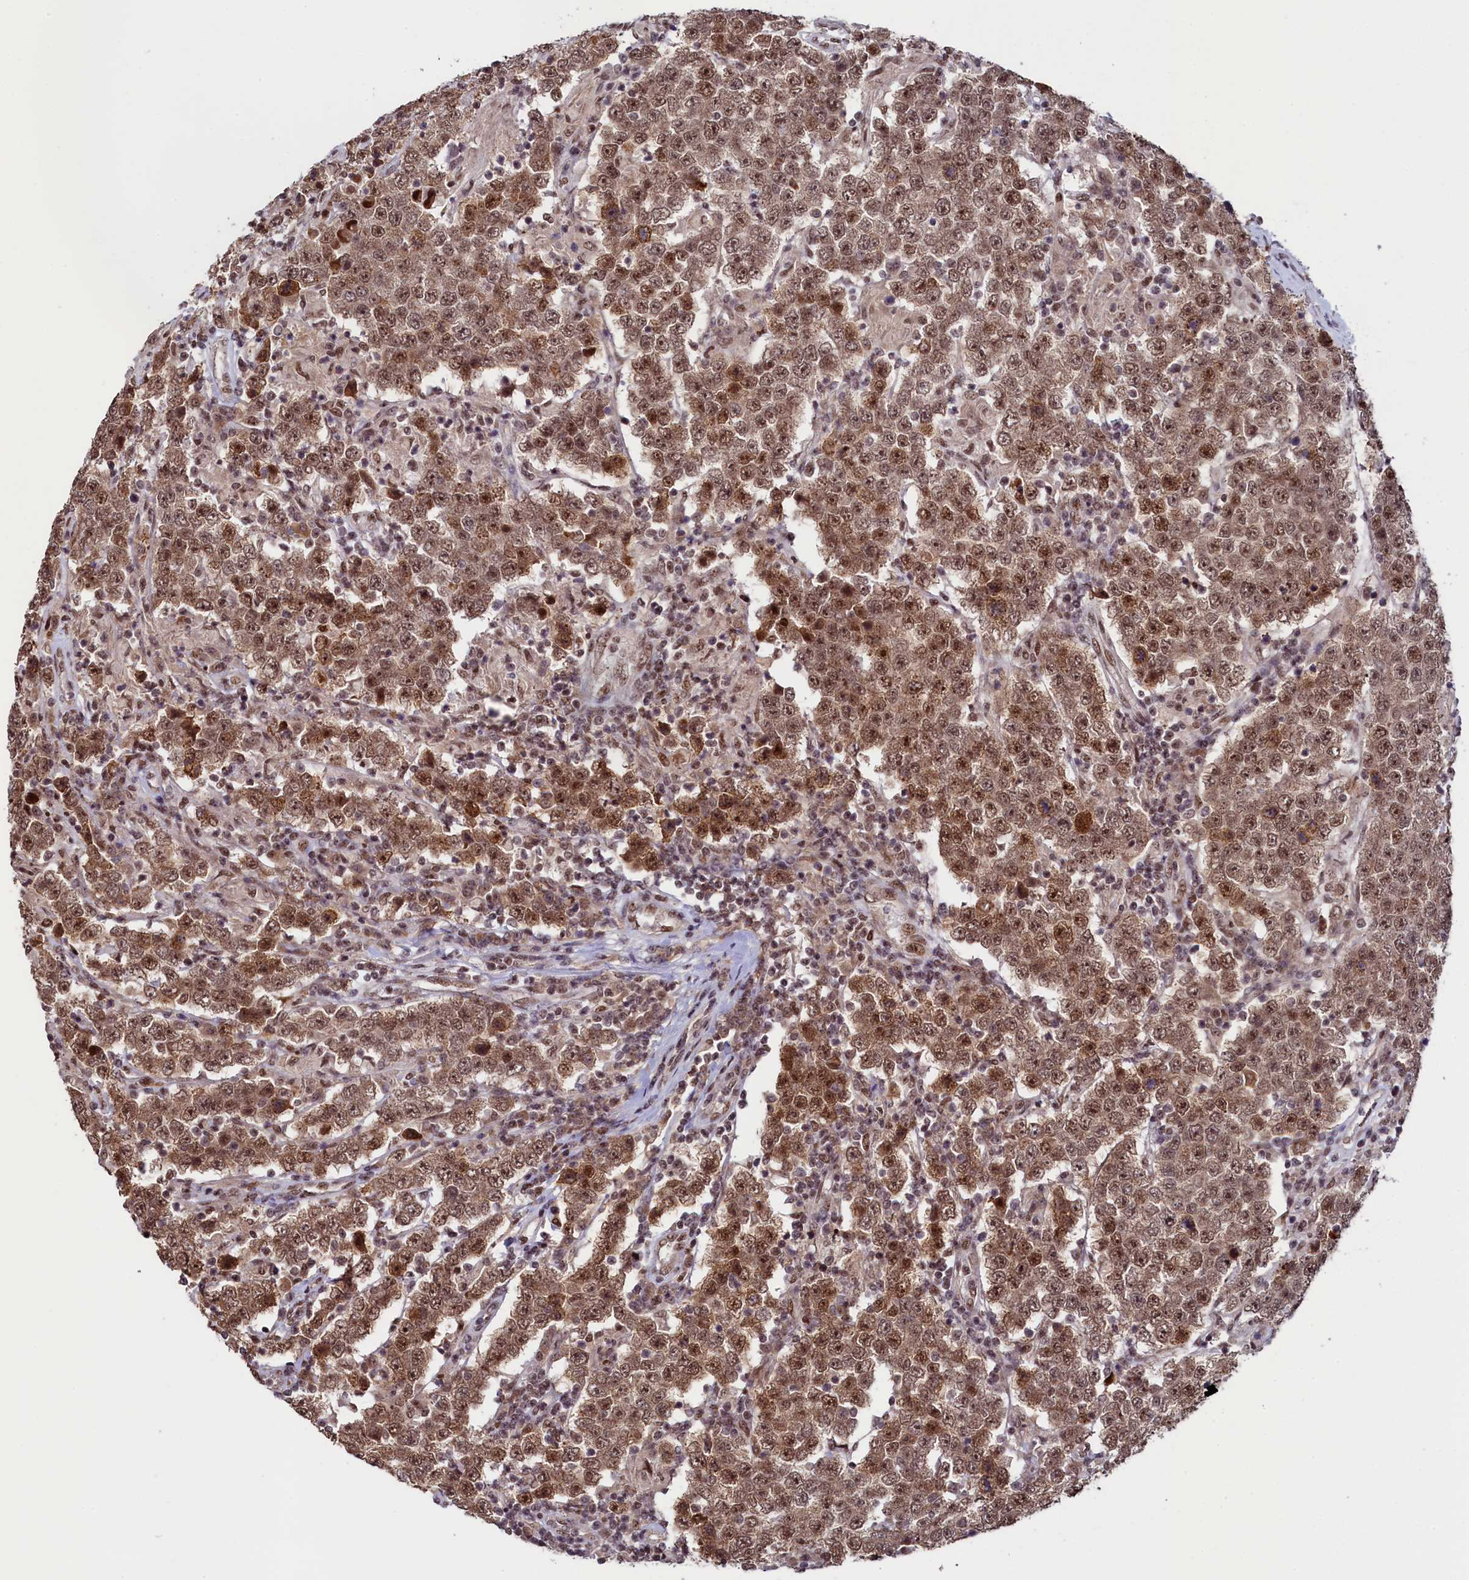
{"staining": {"intensity": "moderate", "quantity": ">75%", "location": "cytoplasmic/membranous,nuclear"}, "tissue": "testis cancer", "cell_type": "Tumor cells", "image_type": "cancer", "snomed": [{"axis": "morphology", "description": "Normal tissue, NOS"}, {"axis": "morphology", "description": "Urothelial carcinoma, High grade"}, {"axis": "morphology", "description": "Seminoma, NOS"}, {"axis": "morphology", "description": "Carcinoma, Embryonal, NOS"}, {"axis": "topography", "description": "Urinary bladder"}, {"axis": "topography", "description": "Testis"}], "caption": "Immunohistochemistry (IHC) of testis seminoma displays medium levels of moderate cytoplasmic/membranous and nuclear expression in approximately >75% of tumor cells.", "gene": "LEO1", "patient": {"sex": "male", "age": 41}}